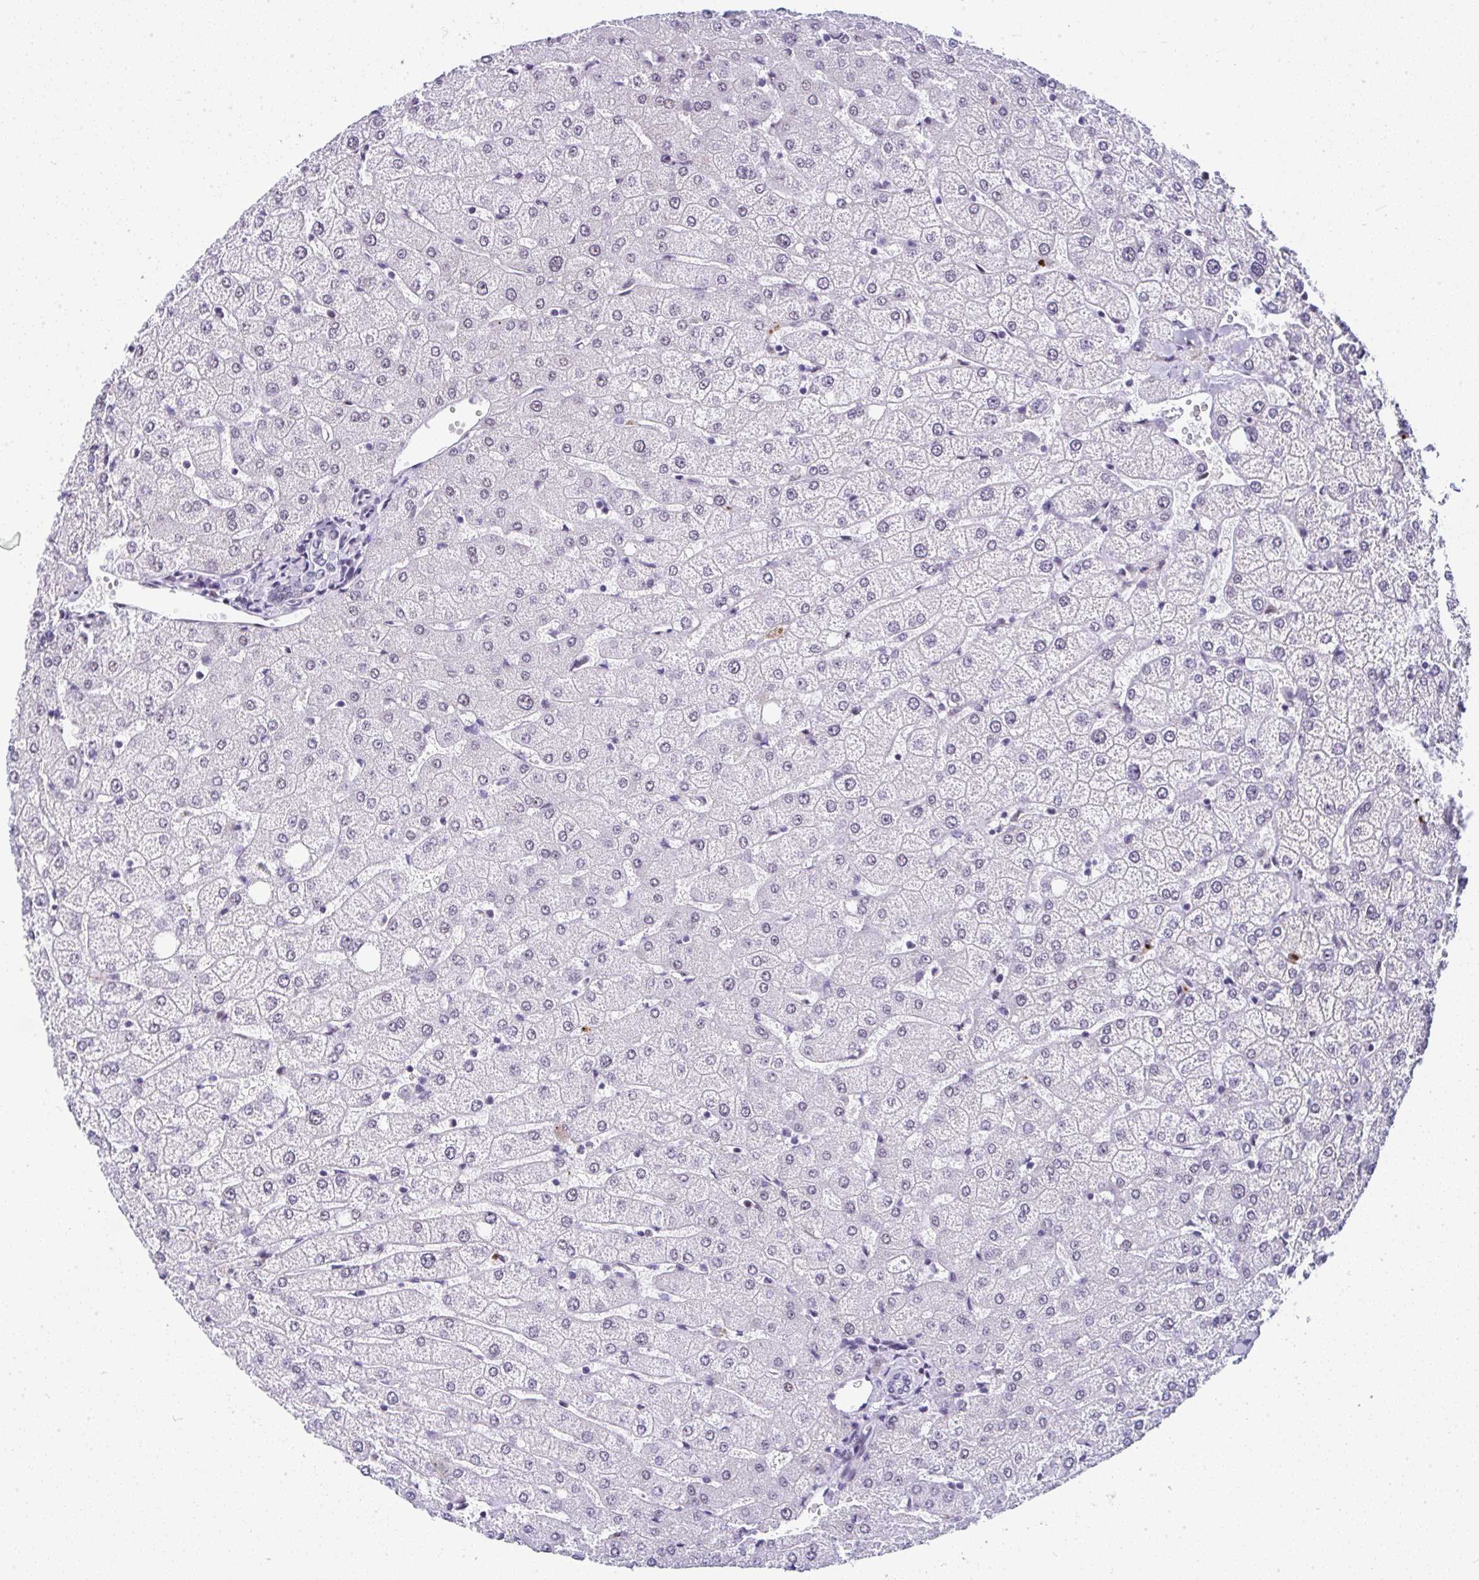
{"staining": {"intensity": "negative", "quantity": "none", "location": "none"}, "tissue": "liver", "cell_type": "Cholangiocytes", "image_type": "normal", "snomed": [{"axis": "morphology", "description": "Normal tissue, NOS"}, {"axis": "topography", "description": "Liver"}], "caption": "DAB immunohistochemical staining of unremarkable liver exhibits no significant expression in cholangiocytes.", "gene": "NR1D2", "patient": {"sex": "female", "age": 54}}